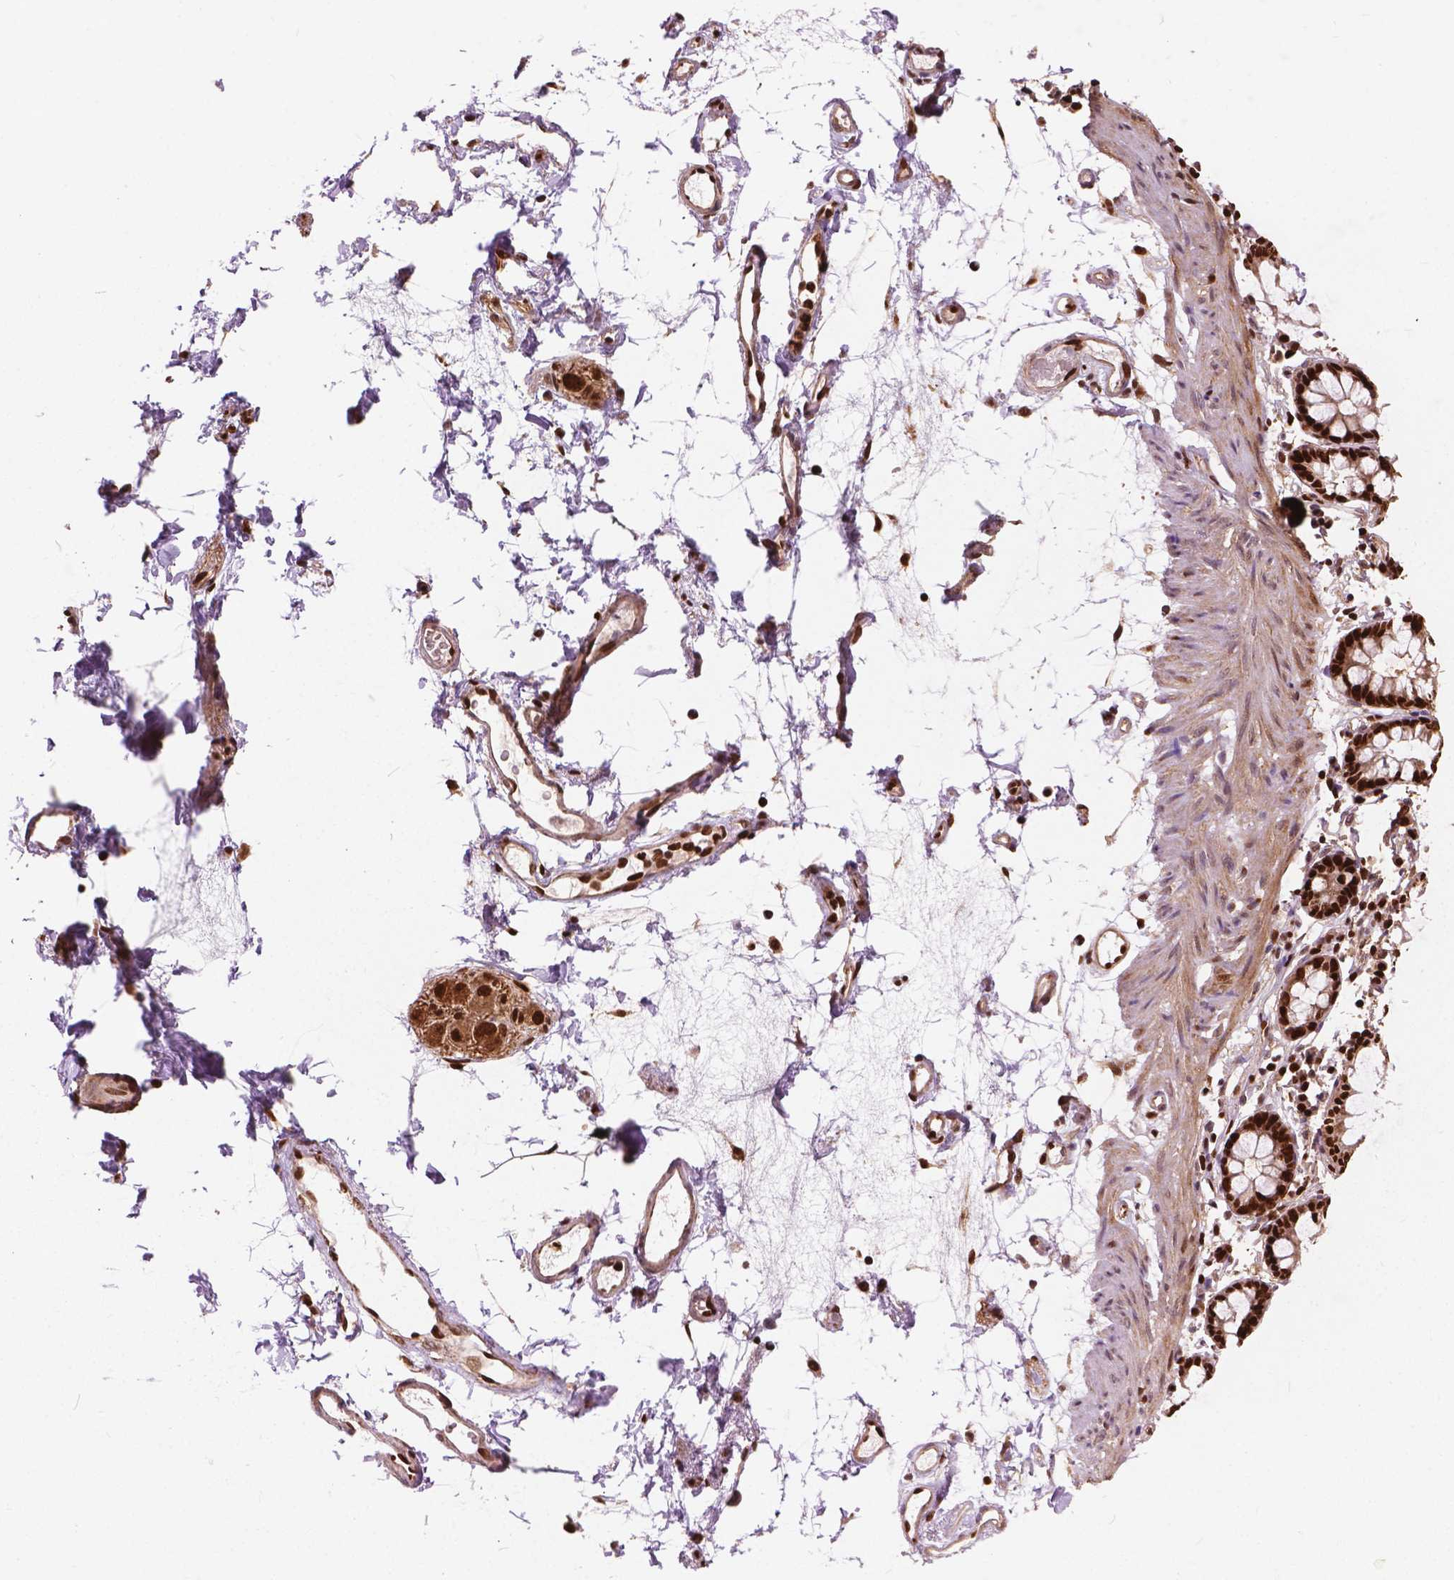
{"staining": {"intensity": "strong", "quantity": ">75%", "location": "cytoplasmic/membranous,nuclear"}, "tissue": "colon", "cell_type": "Endothelial cells", "image_type": "normal", "snomed": [{"axis": "morphology", "description": "Normal tissue, NOS"}, {"axis": "topography", "description": "Colon"}], "caption": "Endothelial cells exhibit strong cytoplasmic/membranous,nuclear expression in about >75% of cells in benign colon. Nuclei are stained in blue.", "gene": "ANP32A", "patient": {"sex": "female", "age": 84}}